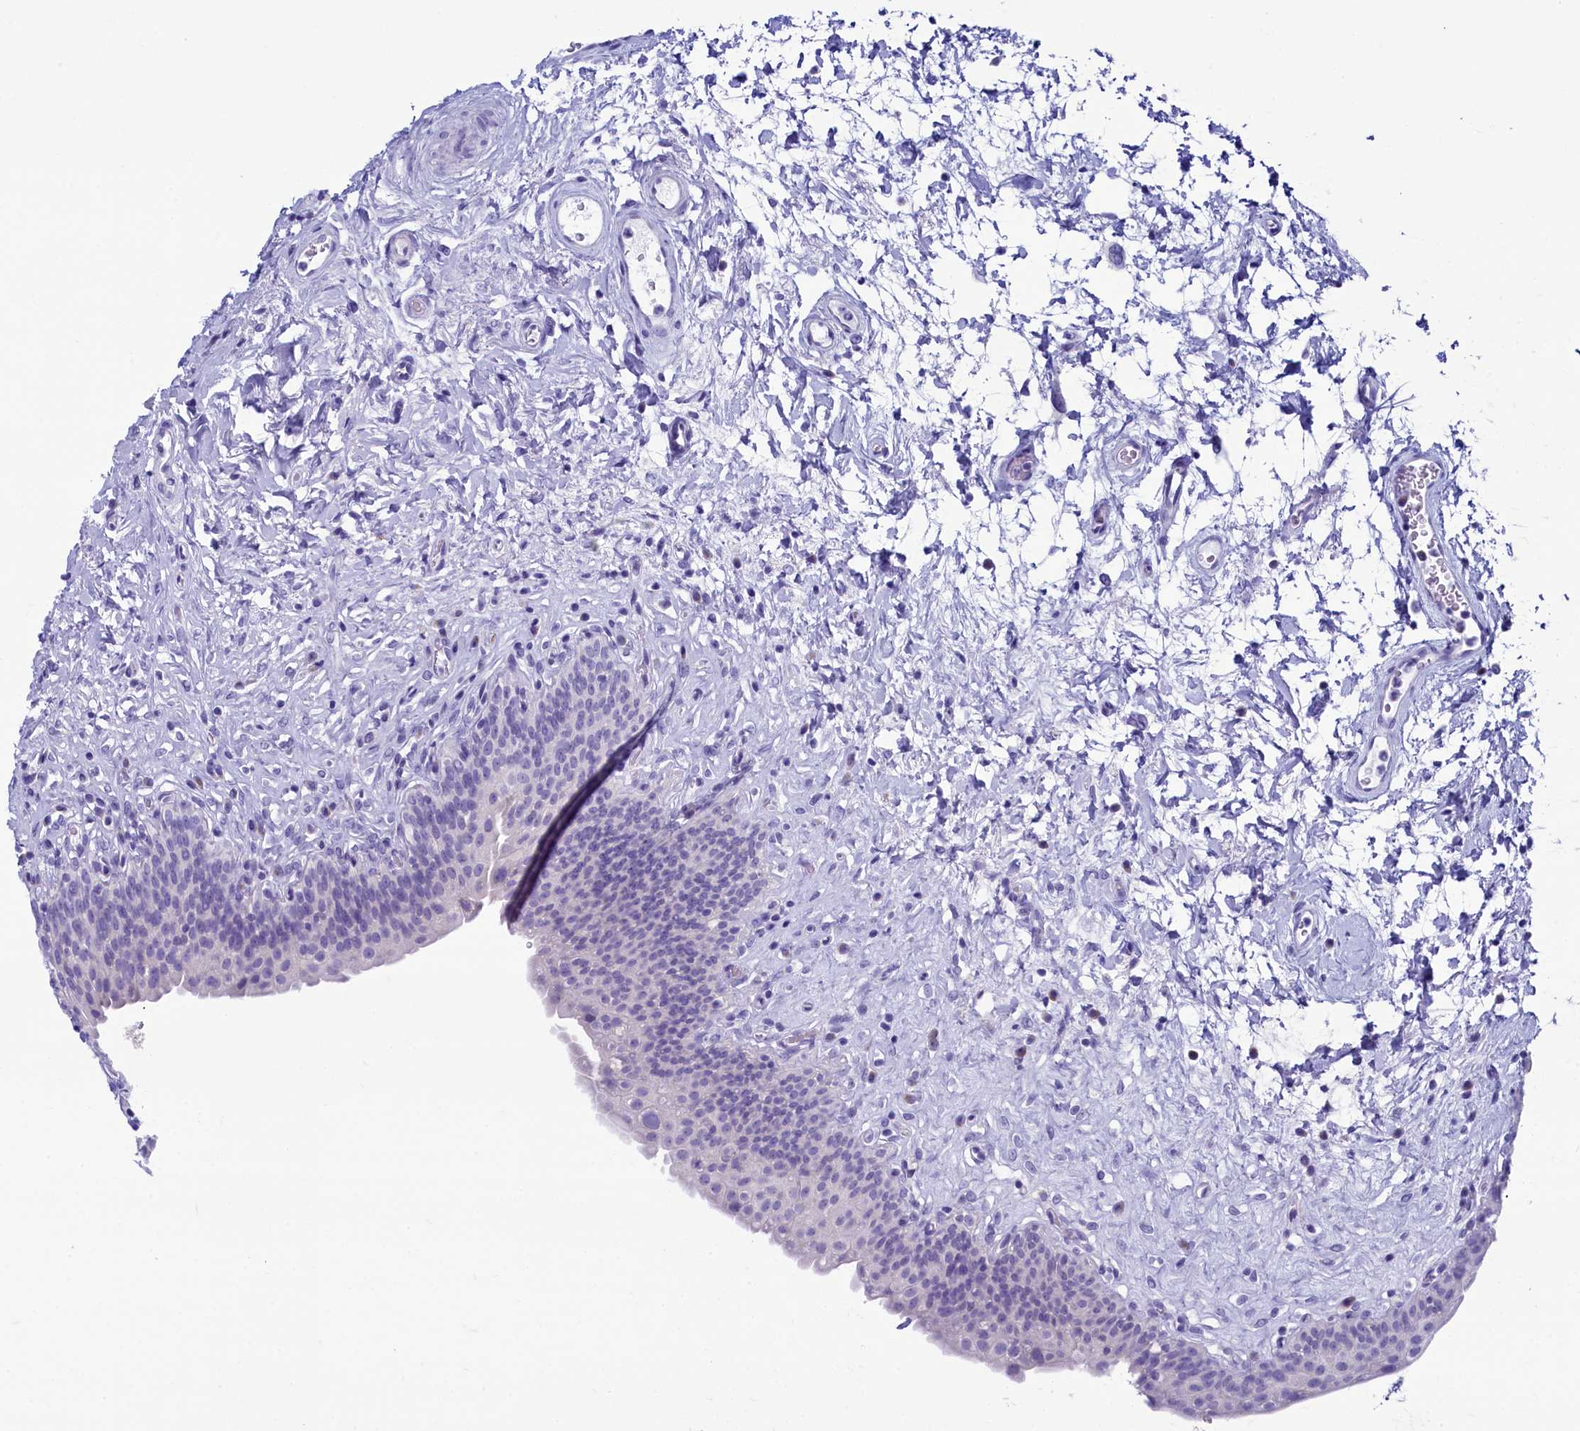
{"staining": {"intensity": "negative", "quantity": "none", "location": "none"}, "tissue": "urinary bladder", "cell_type": "Urothelial cells", "image_type": "normal", "snomed": [{"axis": "morphology", "description": "Normal tissue, NOS"}, {"axis": "topography", "description": "Urinary bladder"}], "caption": "Urothelial cells show no significant positivity in normal urinary bladder.", "gene": "SKA3", "patient": {"sex": "male", "age": 83}}